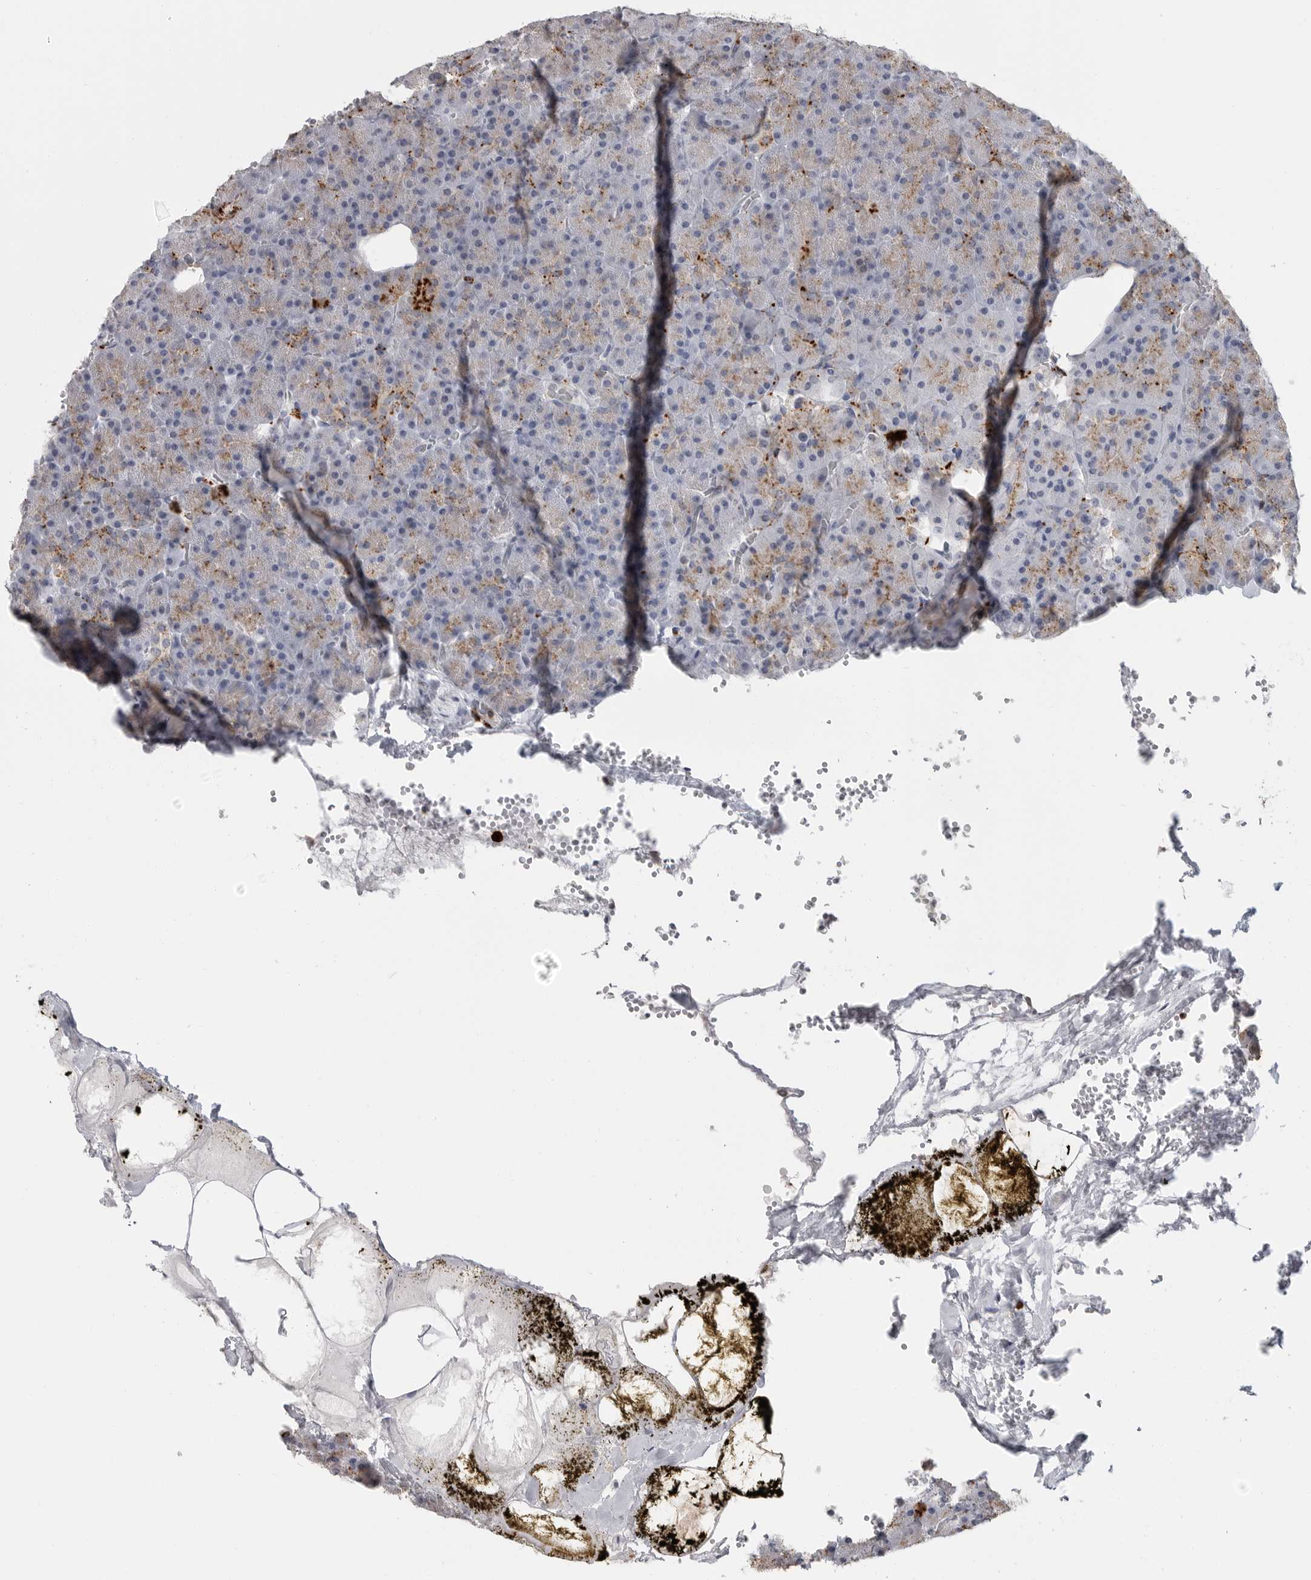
{"staining": {"intensity": "moderate", "quantity": ">75%", "location": "cytoplasmic/membranous"}, "tissue": "pancreas", "cell_type": "Exocrine glandular cells", "image_type": "normal", "snomed": [{"axis": "morphology", "description": "Normal tissue, NOS"}, {"axis": "morphology", "description": "Carcinoid, malignant, NOS"}, {"axis": "topography", "description": "Pancreas"}], "caption": "Protein analysis of normal pancreas shows moderate cytoplasmic/membranous staining in approximately >75% of exocrine glandular cells.", "gene": "IFI30", "patient": {"sex": "female", "age": 35}}